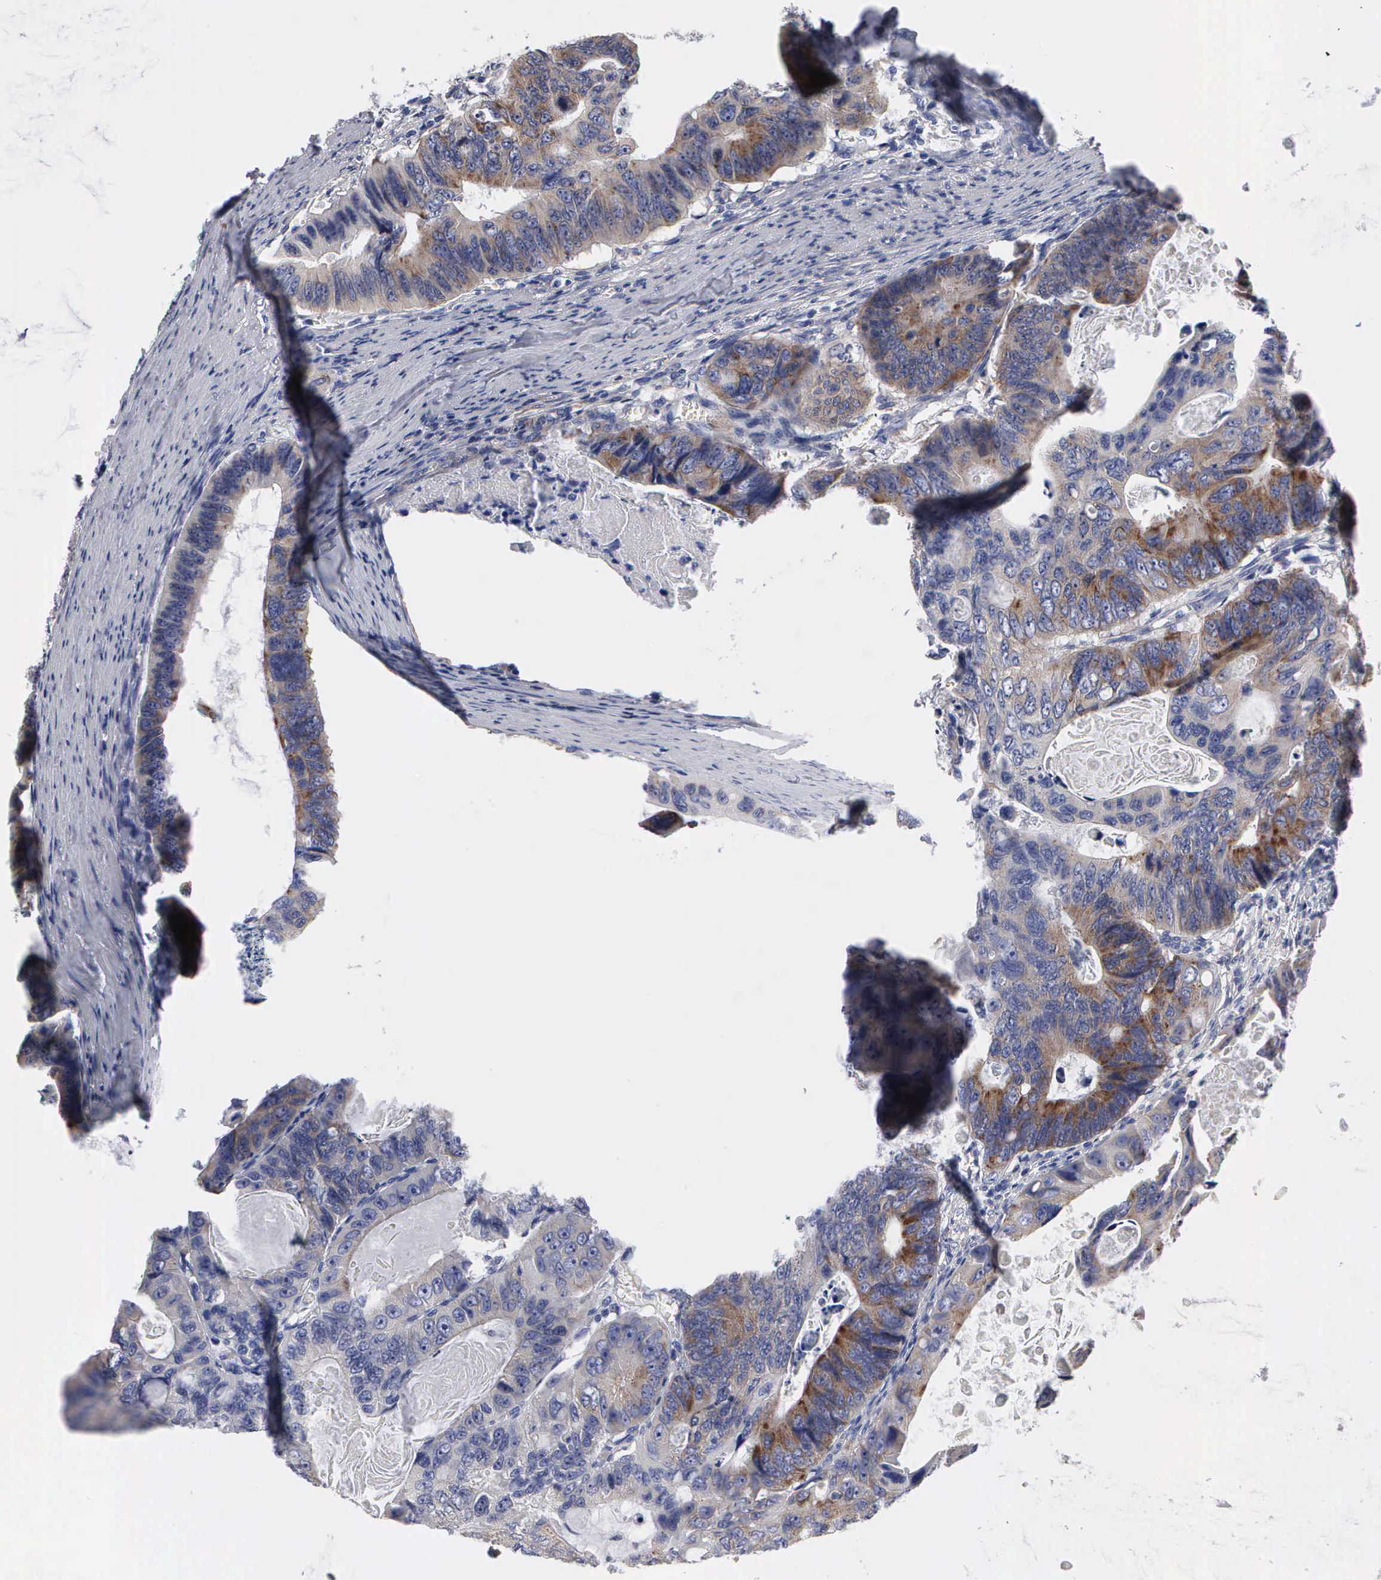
{"staining": {"intensity": "moderate", "quantity": "25%-75%", "location": "cytoplasmic/membranous"}, "tissue": "colorectal cancer", "cell_type": "Tumor cells", "image_type": "cancer", "snomed": [{"axis": "morphology", "description": "Adenocarcinoma, NOS"}, {"axis": "topography", "description": "Colon"}], "caption": "DAB immunohistochemical staining of adenocarcinoma (colorectal) reveals moderate cytoplasmic/membranous protein positivity in approximately 25%-75% of tumor cells.", "gene": "TXLNG", "patient": {"sex": "female", "age": 55}}